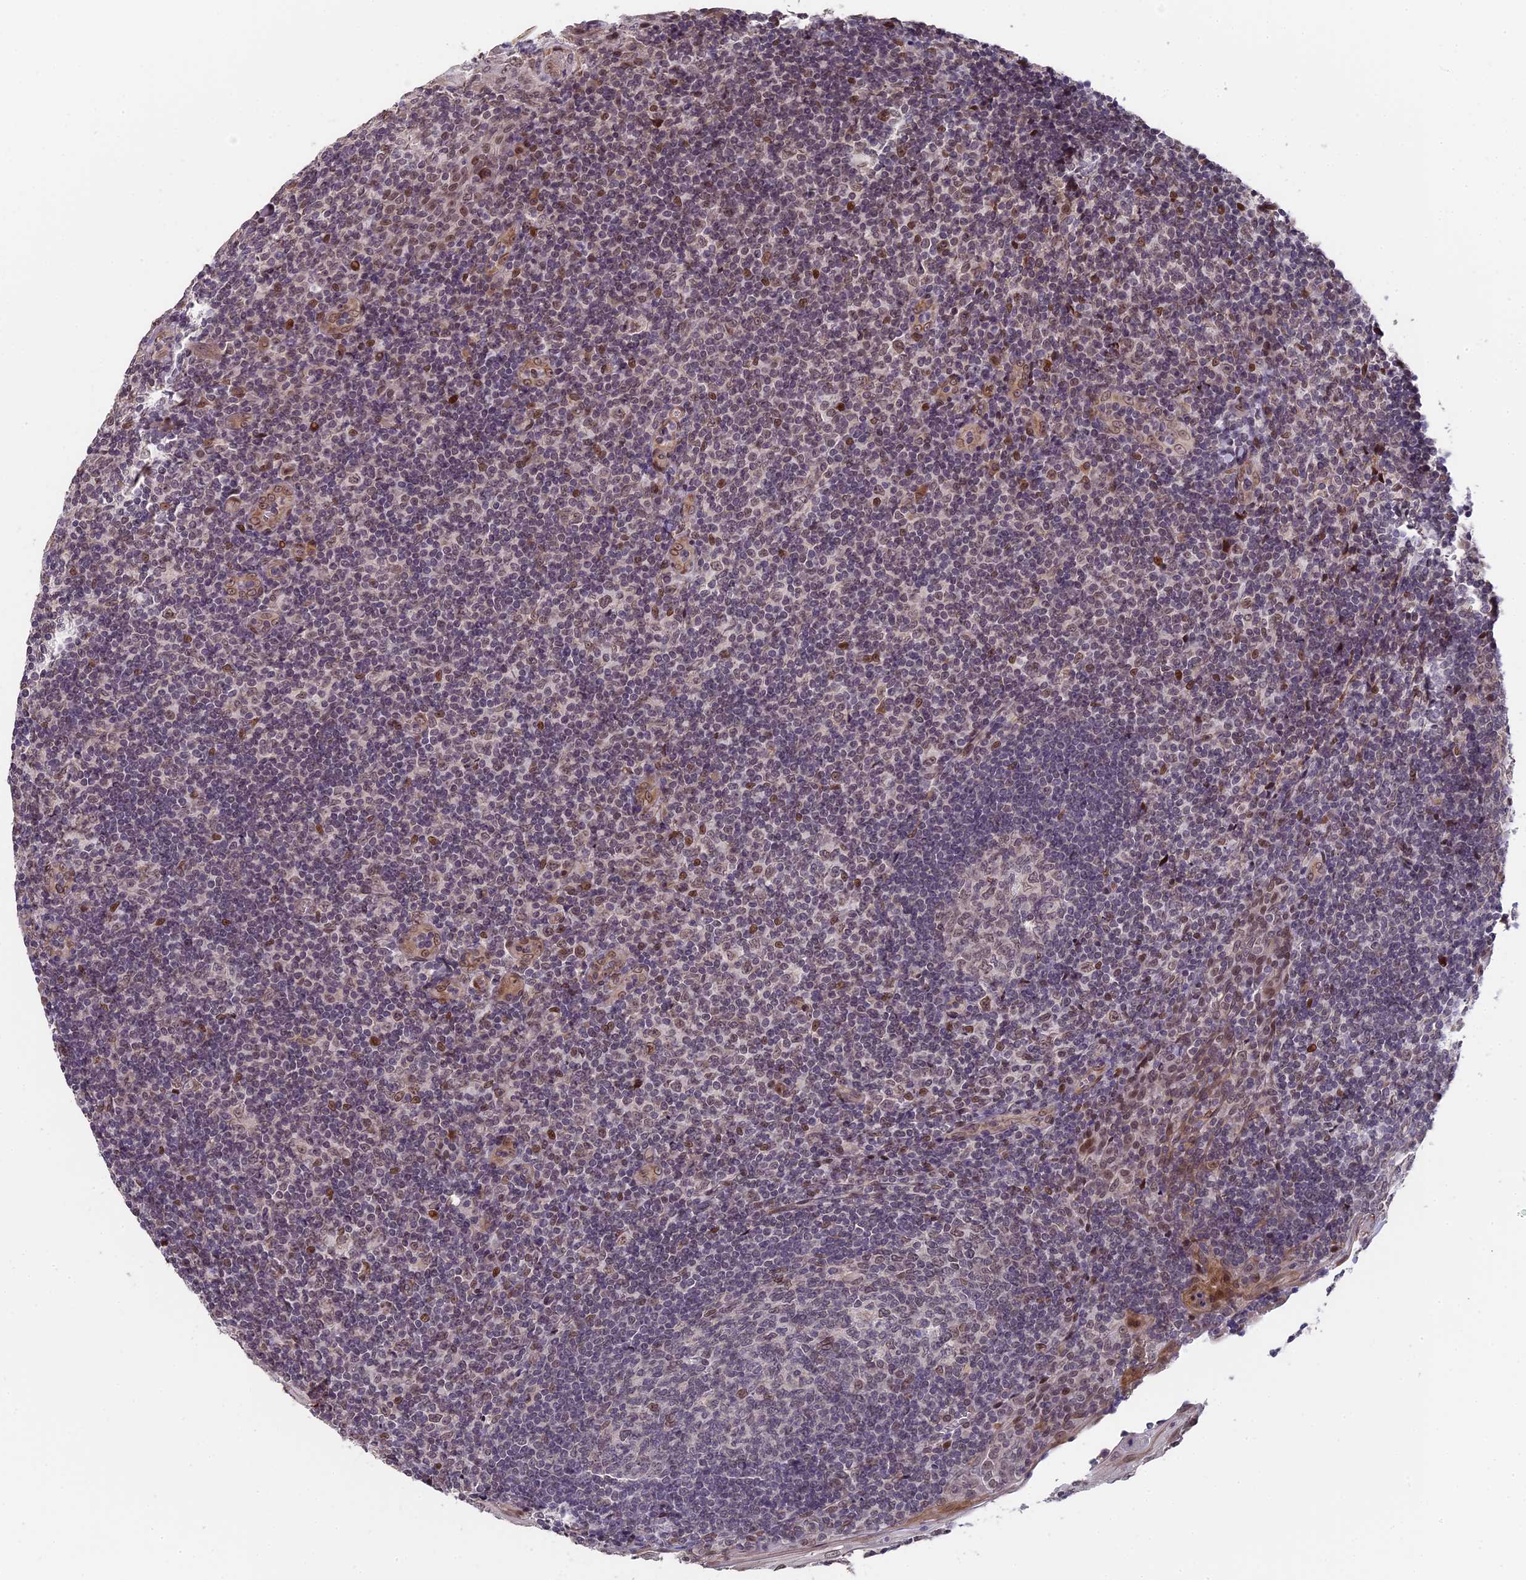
{"staining": {"intensity": "moderate", "quantity": "<25%", "location": "nuclear"}, "tissue": "tonsil", "cell_type": "Germinal center cells", "image_type": "normal", "snomed": [{"axis": "morphology", "description": "Normal tissue, NOS"}, {"axis": "topography", "description": "Tonsil"}], "caption": "High-power microscopy captured an immunohistochemistry (IHC) micrograph of normal tonsil, revealing moderate nuclear positivity in approximately <25% of germinal center cells.", "gene": "PYGO1", "patient": {"sex": "male", "age": 37}}